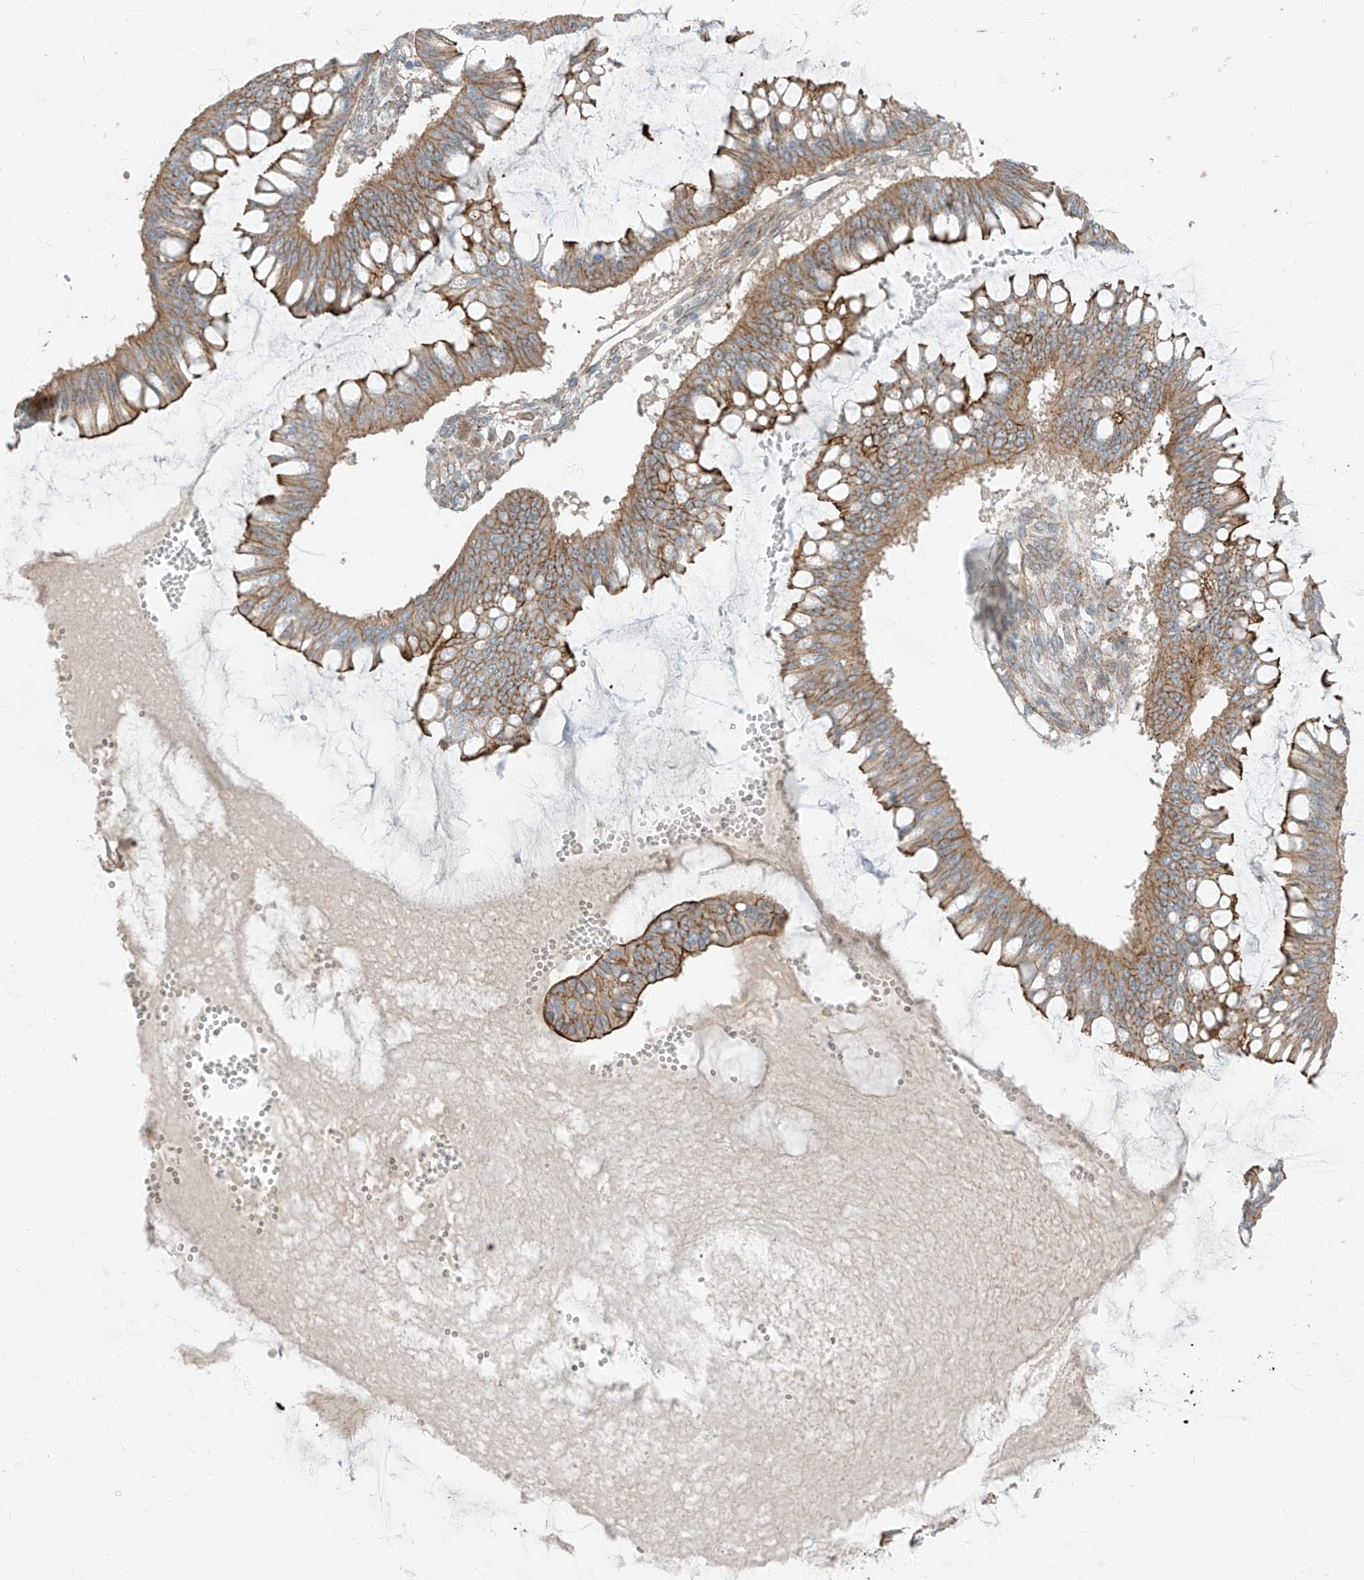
{"staining": {"intensity": "moderate", "quantity": ">75%", "location": "cytoplasmic/membranous"}, "tissue": "ovarian cancer", "cell_type": "Tumor cells", "image_type": "cancer", "snomed": [{"axis": "morphology", "description": "Cystadenocarcinoma, mucinous, NOS"}, {"axis": "topography", "description": "Ovary"}], "caption": "A medium amount of moderate cytoplasmic/membranous expression is present in approximately >75% of tumor cells in ovarian cancer (mucinous cystadenocarcinoma) tissue. The protein of interest is shown in brown color, while the nuclei are stained blue.", "gene": "EPHX4", "patient": {"sex": "female", "age": 73}}